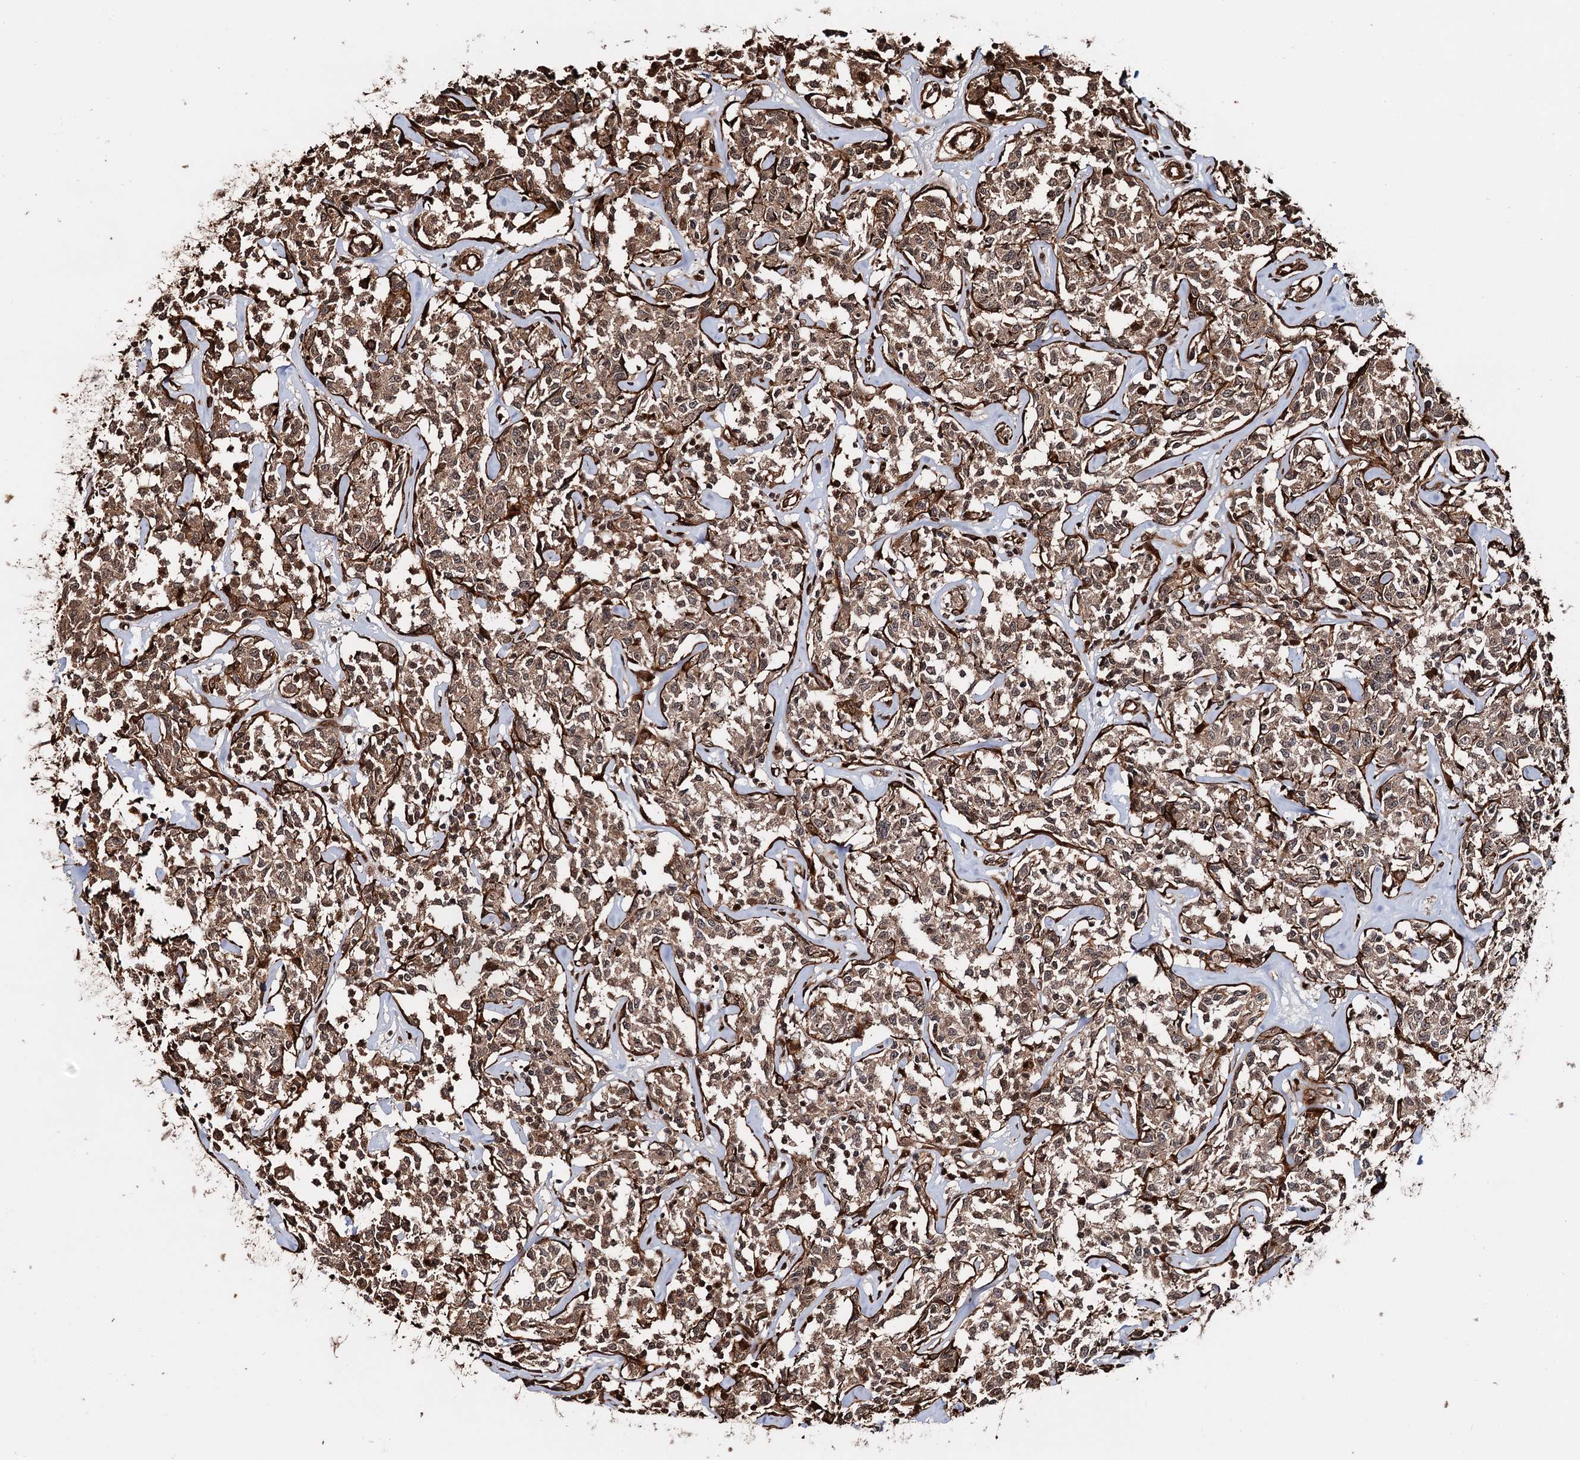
{"staining": {"intensity": "moderate", "quantity": ">75%", "location": "cytoplasmic/membranous"}, "tissue": "lymphoma", "cell_type": "Tumor cells", "image_type": "cancer", "snomed": [{"axis": "morphology", "description": "Malignant lymphoma, non-Hodgkin's type, Low grade"}, {"axis": "topography", "description": "Small intestine"}], "caption": "A brown stain shows moderate cytoplasmic/membranous expression of a protein in low-grade malignant lymphoma, non-Hodgkin's type tumor cells. (DAB = brown stain, brightfield microscopy at high magnification).", "gene": "SNRNP25", "patient": {"sex": "female", "age": 59}}